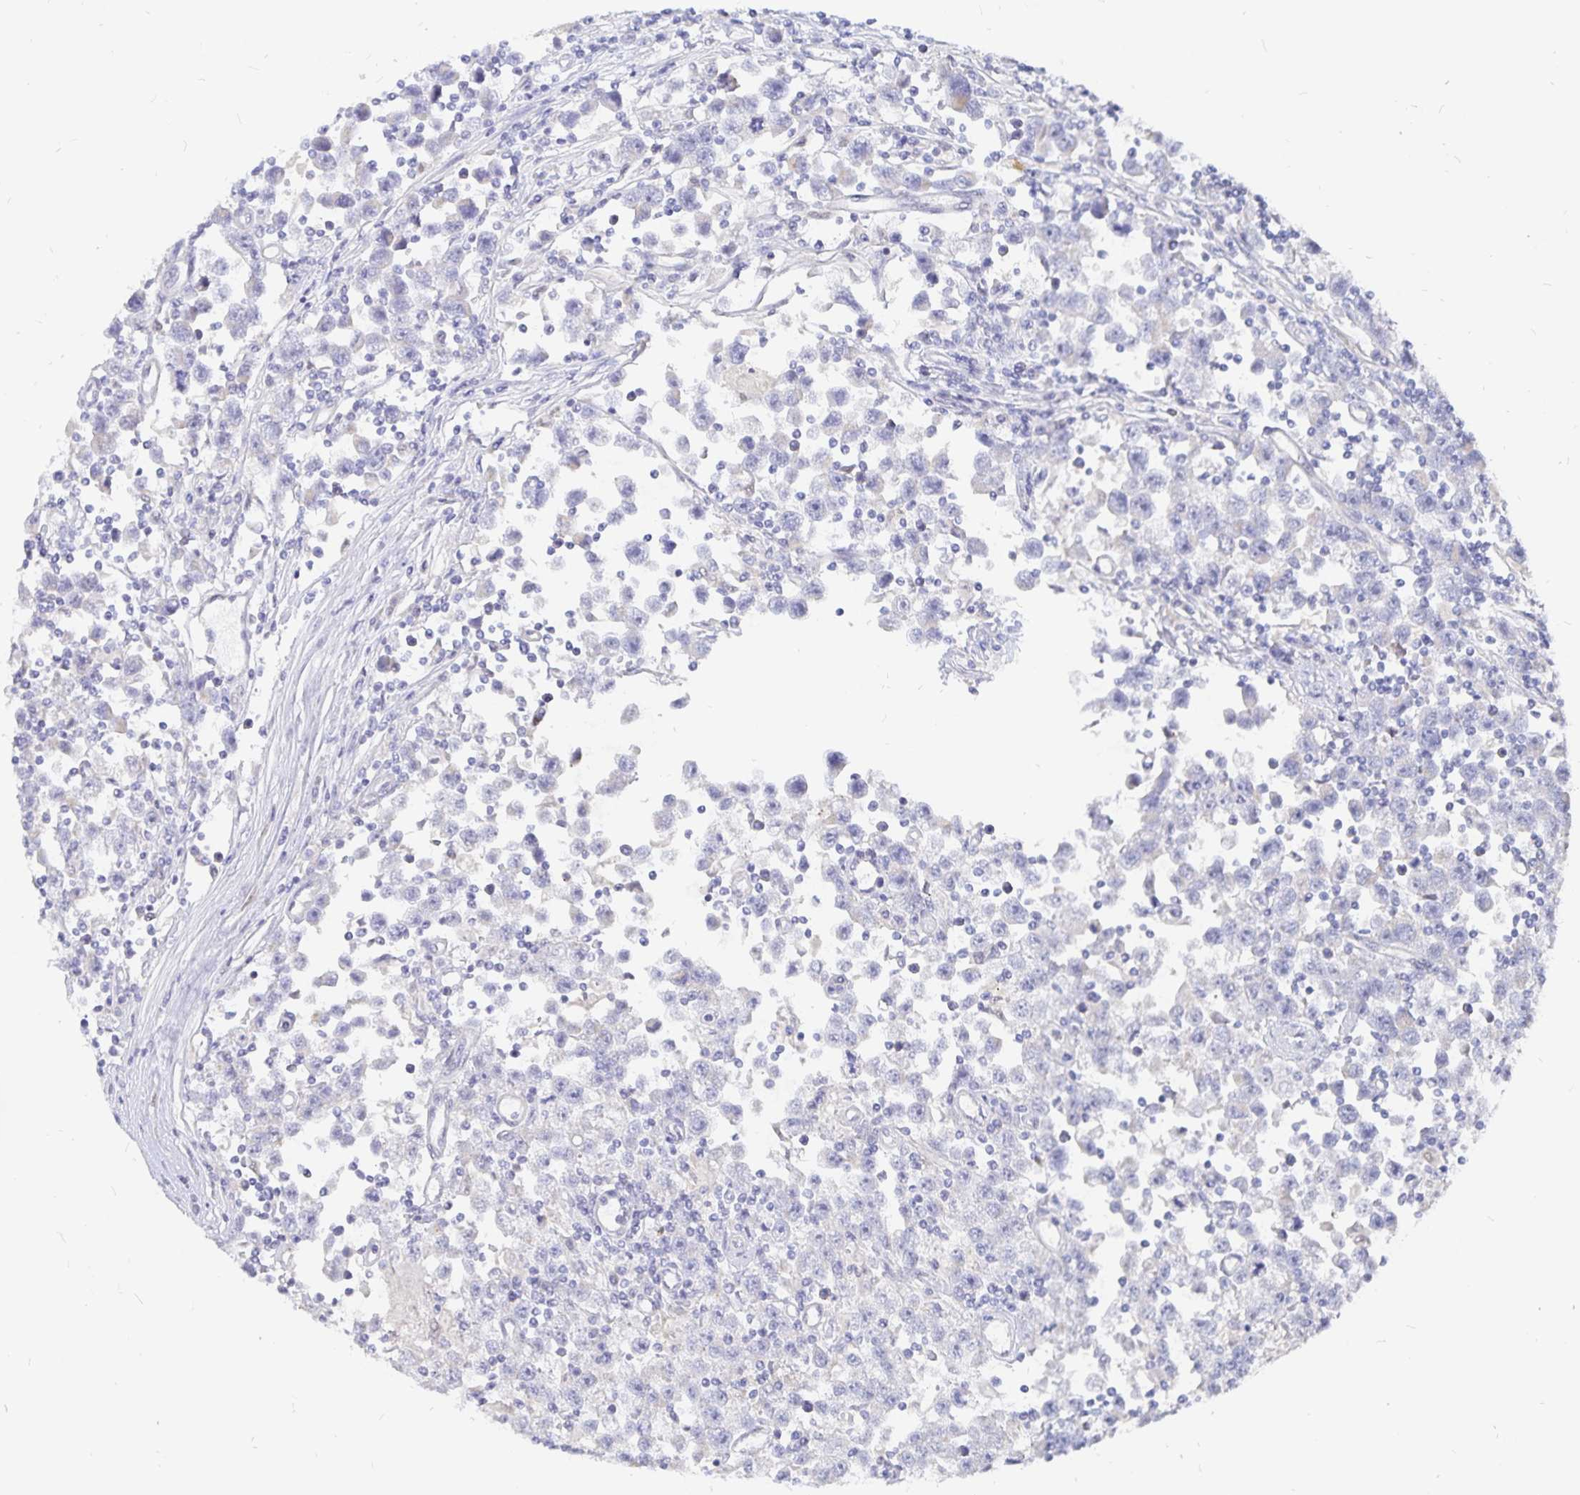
{"staining": {"intensity": "negative", "quantity": "none", "location": "none"}, "tissue": "testis cancer", "cell_type": "Tumor cells", "image_type": "cancer", "snomed": [{"axis": "morphology", "description": "Seminoma, NOS"}, {"axis": "topography", "description": "Testis"}], "caption": "Human seminoma (testis) stained for a protein using IHC reveals no positivity in tumor cells.", "gene": "PKHD1", "patient": {"sex": "male", "age": 31}}